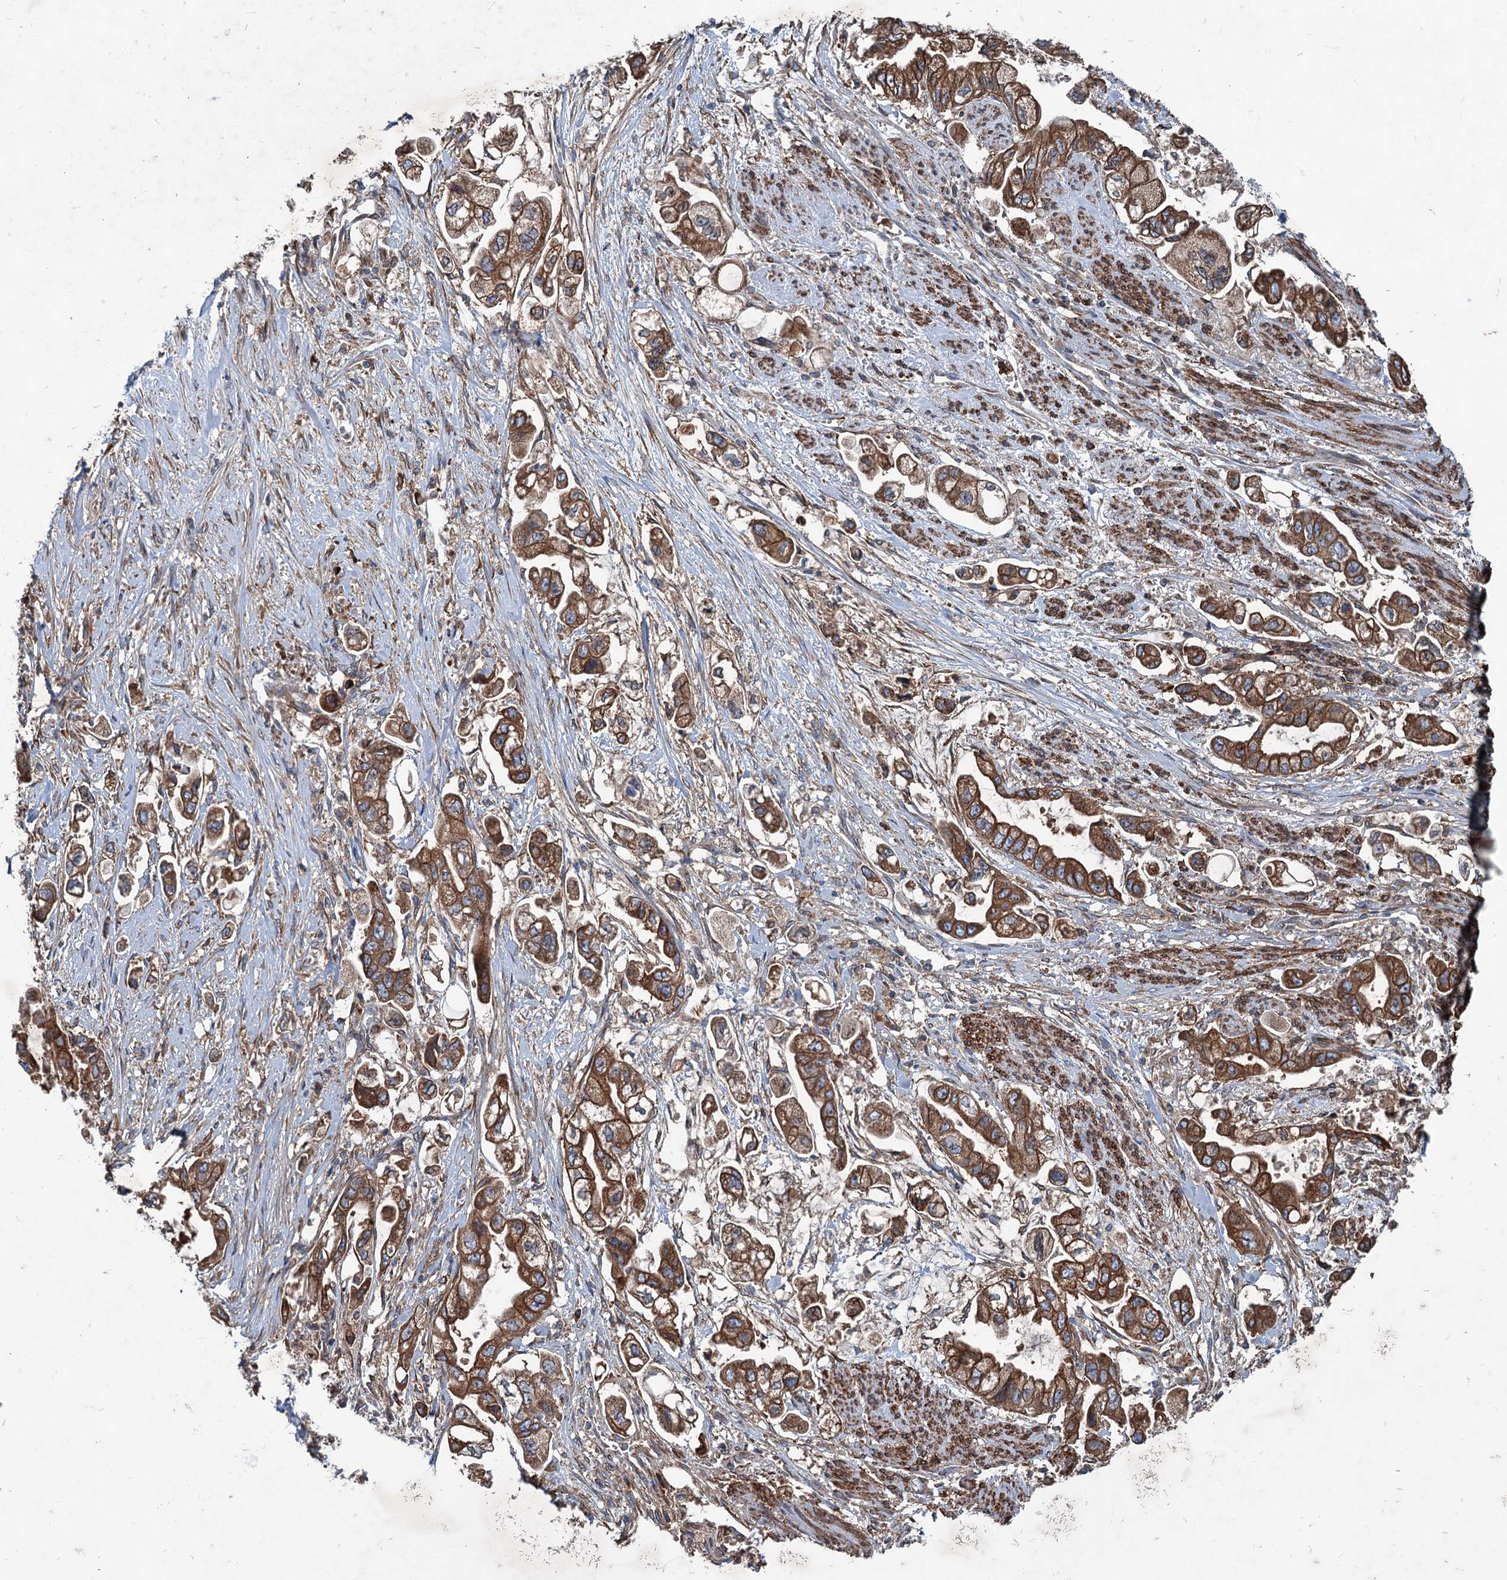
{"staining": {"intensity": "strong", "quantity": ">75%", "location": "cytoplasmic/membranous"}, "tissue": "stomach cancer", "cell_type": "Tumor cells", "image_type": "cancer", "snomed": [{"axis": "morphology", "description": "Adenocarcinoma, NOS"}, {"axis": "topography", "description": "Stomach"}], "caption": "Immunohistochemical staining of stomach adenocarcinoma displays strong cytoplasmic/membranous protein expression in approximately >75% of tumor cells. The protein is shown in brown color, while the nuclei are stained blue.", "gene": "CALCOCO1", "patient": {"sex": "male", "age": 62}}